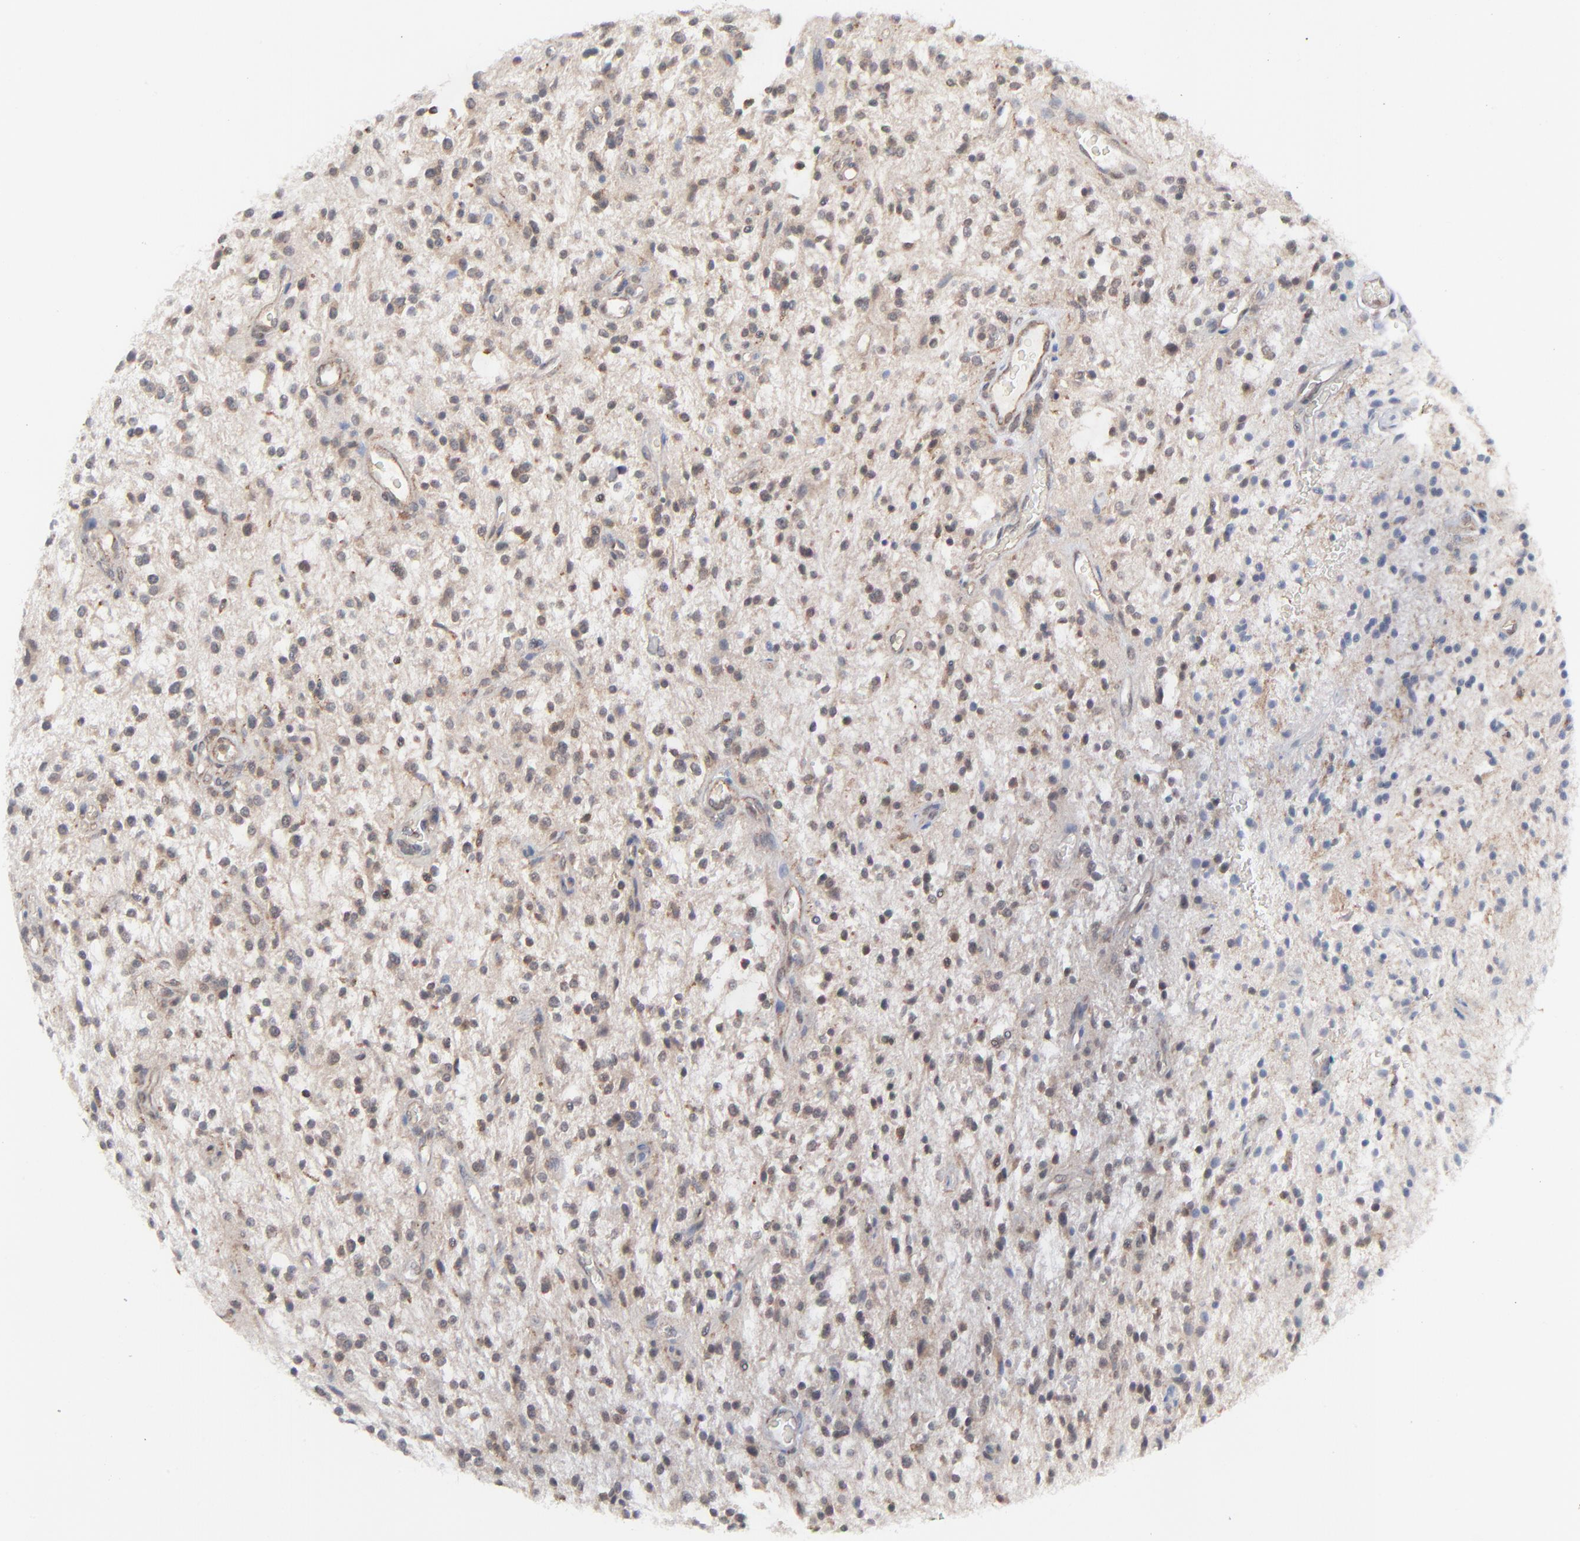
{"staining": {"intensity": "weak", "quantity": "25%-75%", "location": "cytoplasmic/membranous"}, "tissue": "glioma", "cell_type": "Tumor cells", "image_type": "cancer", "snomed": [{"axis": "morphology", "description": "Glioma, malignant, NOS"}, {"axis": "topography", "description": "Cerebellum"}], "caption": "Glioma (malignant) stained for a protein (brown) displays weak cytoplasmic/membranous positive staining in about 25%-75% of tumor cells.", "gene": "RPS6KB1", "patient": {"sex": "female", "age": 10}}